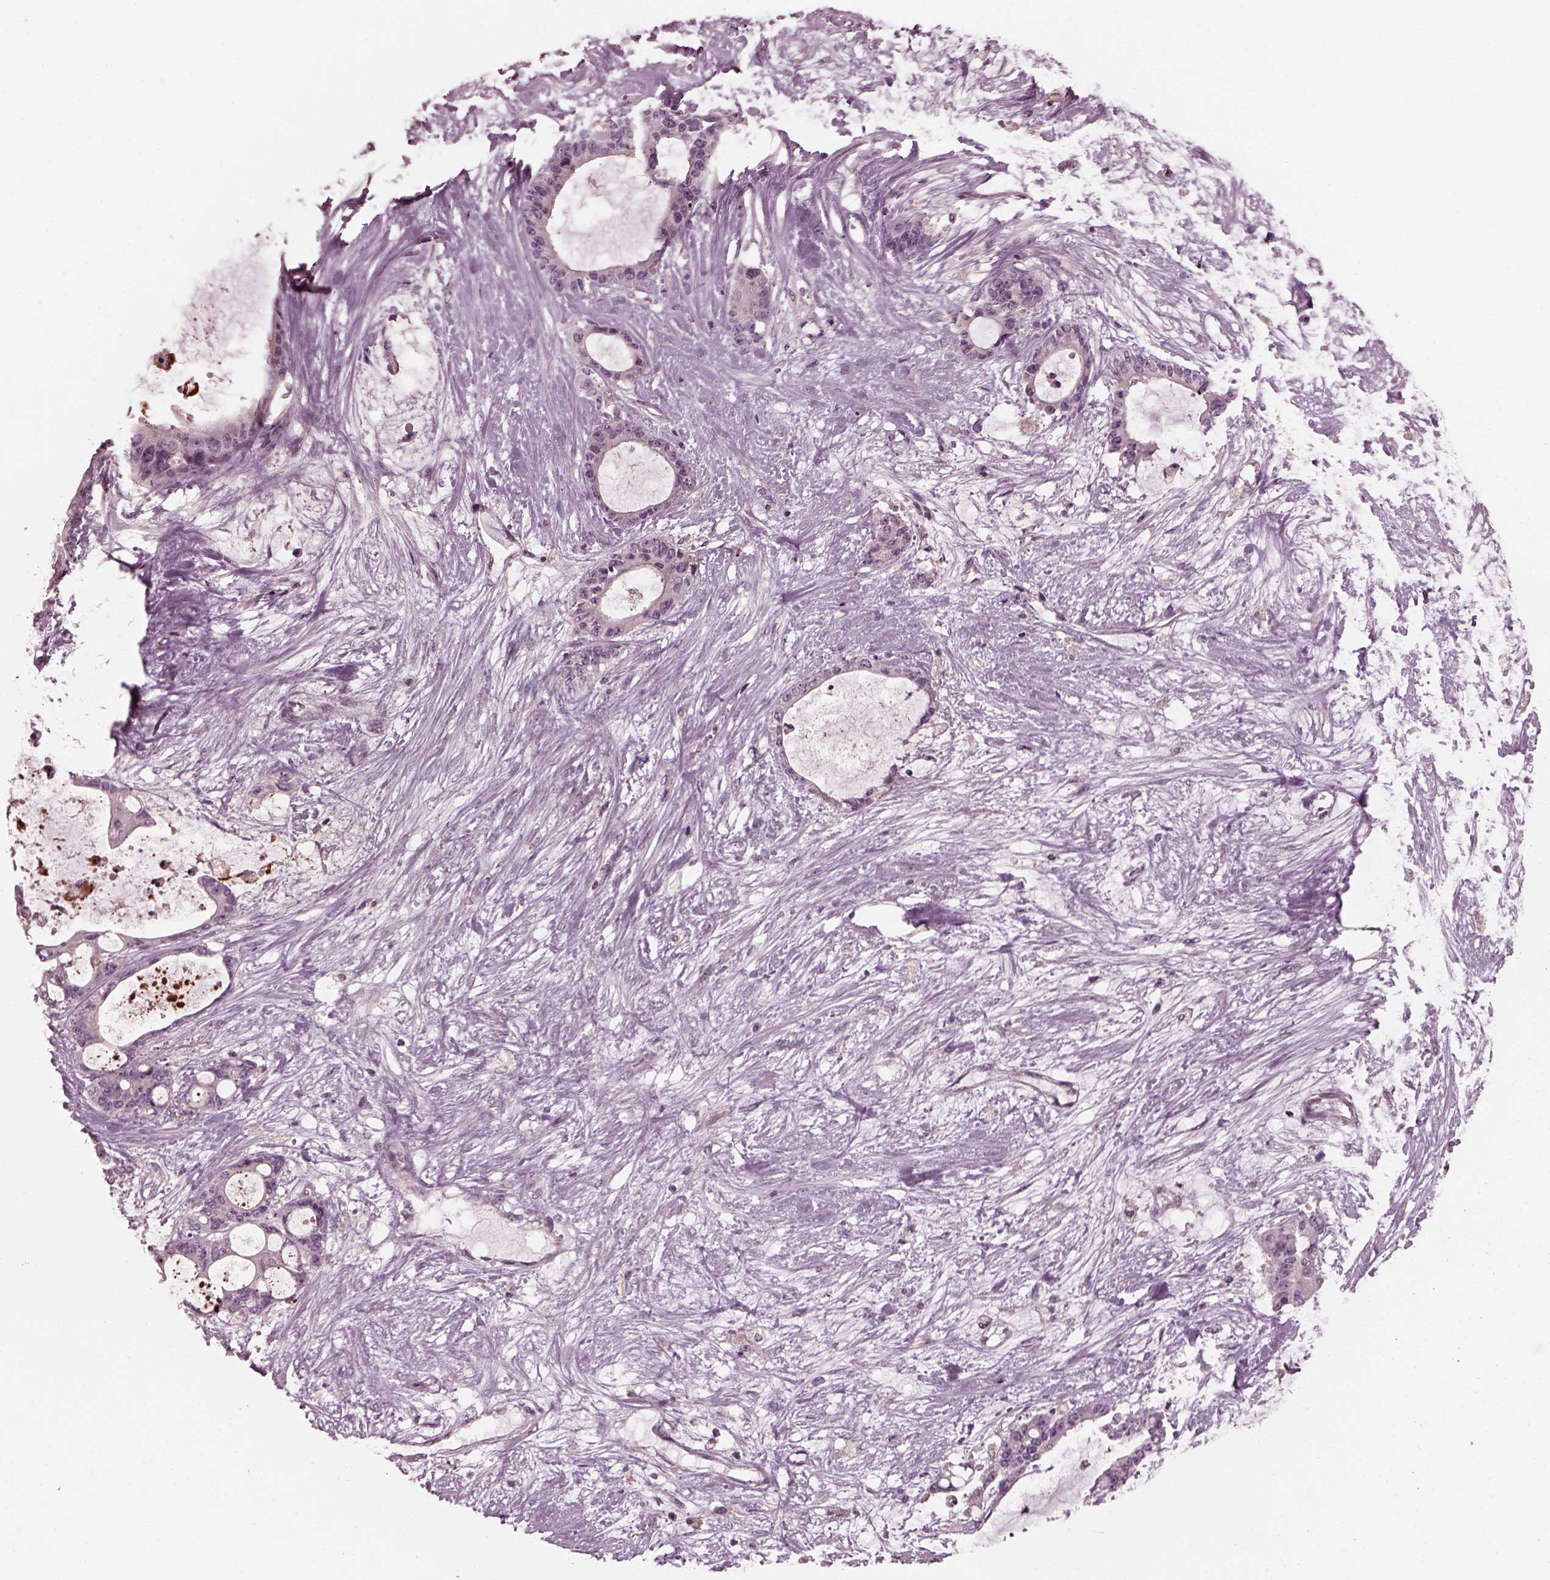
{"staining": {"intensity": "negative", "quantity": "none", "location": "none"}, "tissue": "liver cancer", "cell_type": "Tumor cells", "image_type": "cancer", "snomed": [{"axis": "morphology", "description": "Normal tissue, NOS"}, {"axis": "morphology", "description": "Cholangiocarcinoma"}, {"axis": "topography", "description": "Liver"}, {"axis": "topography", "description": "Peripheral nerve tissue"}], "caption": "The immunohistochemistry (IHC) micrograph has no significant expression in tumor cells of liver cancer (cholangiocarcinoma) tissue.", "gene": "PORCN", "patient": {"sex": "female", "age": 73}}